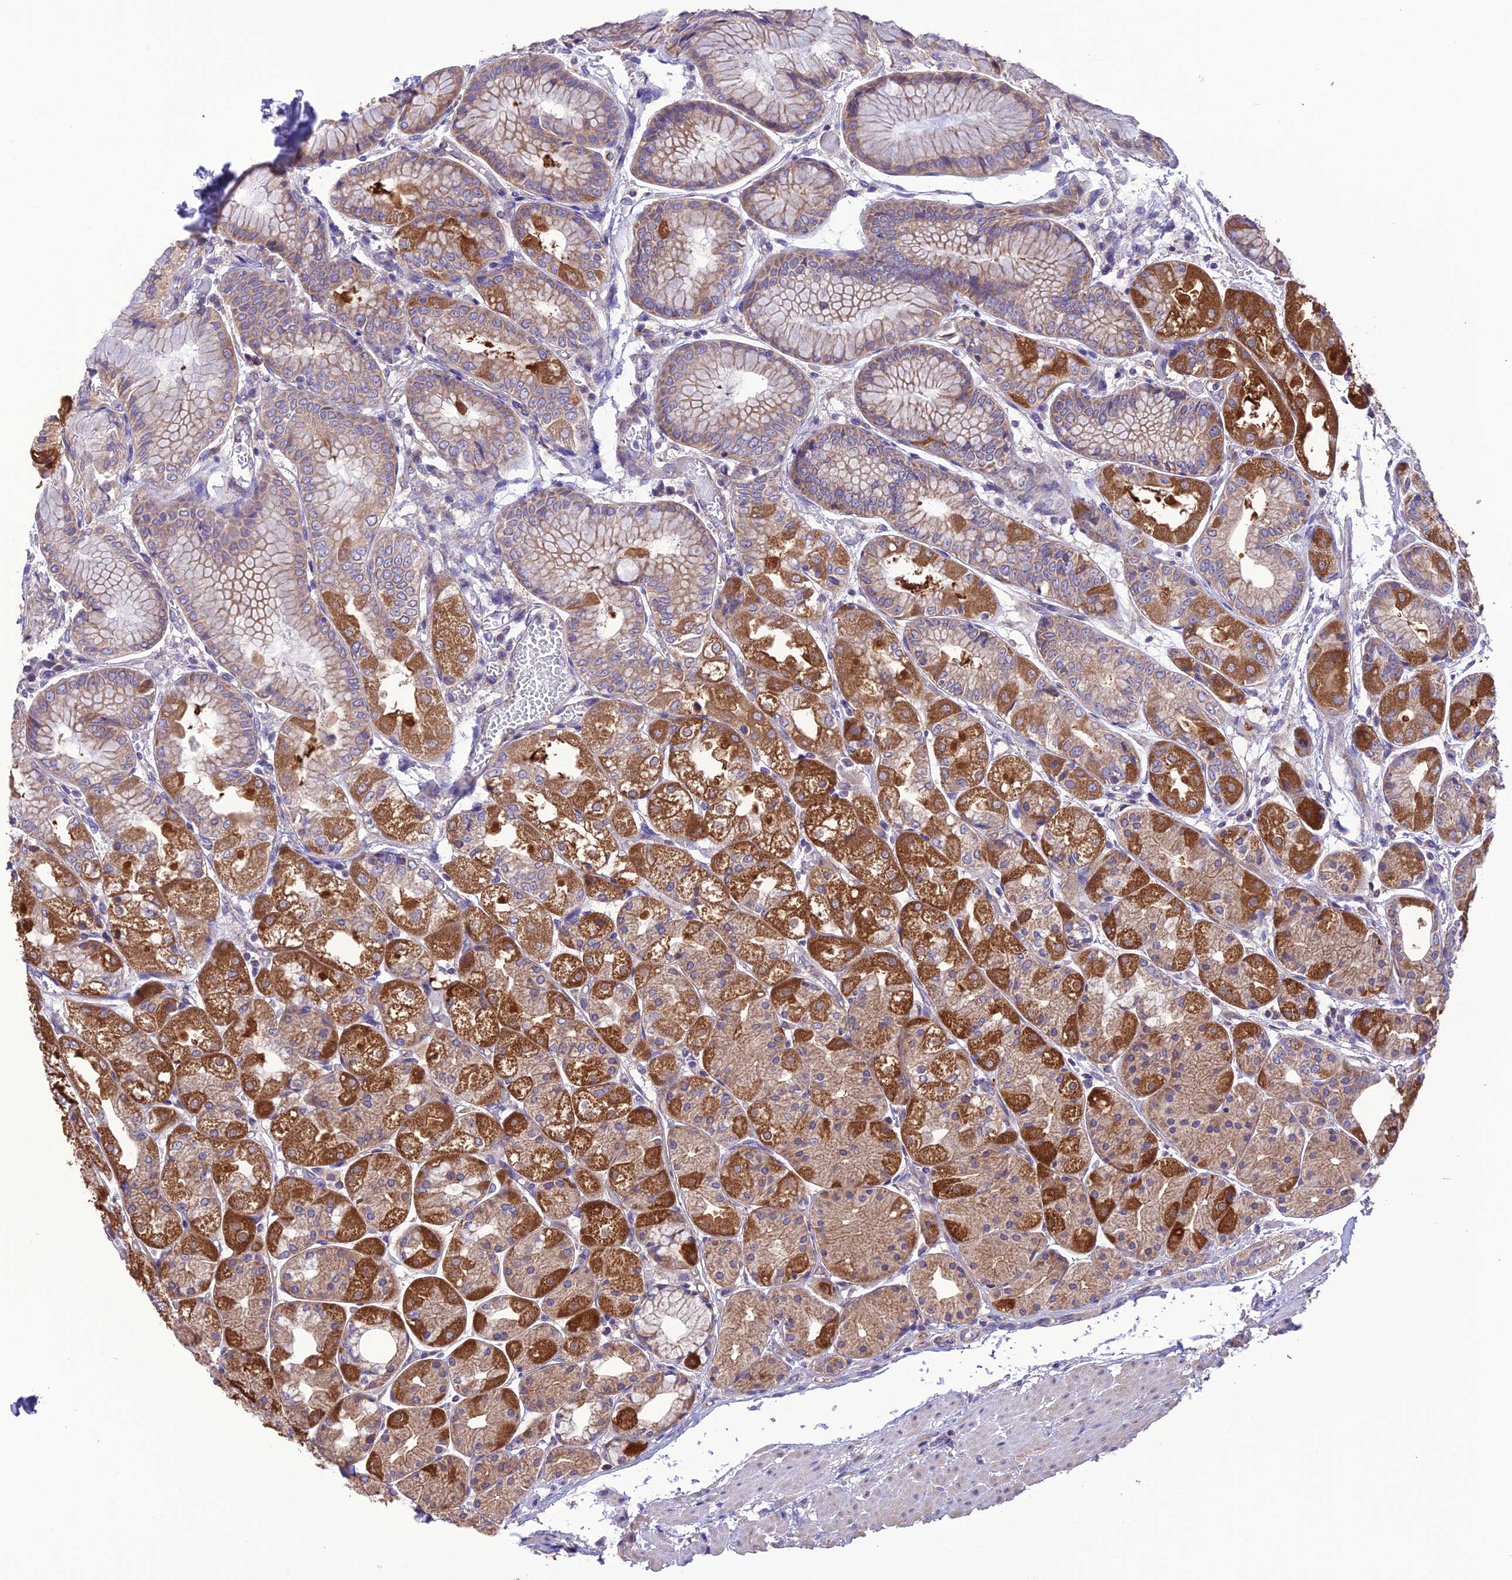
{"staining": {"intensity": "strong", "quantity": "25%-75%", "location": "cytoplasmic/membranous"}, "tissue": "stomach", "cell_type": "Glandular cells", "image_type": "normal", "snomed": [{"axis": "morphology", "description": "Normal tissue, NOS"}, {"axis": "topography", "description": "Stomach, upper"}], "caption": "Strong cytoplasmic/membranous staining is present in about 25%-75% of glandular cells in benign stomach. Ihc stains the protein of interest in brown and the nuclei are stained blue.", "gene": "MAP3K12", "patient": {"sex": "male", "age": 72}}